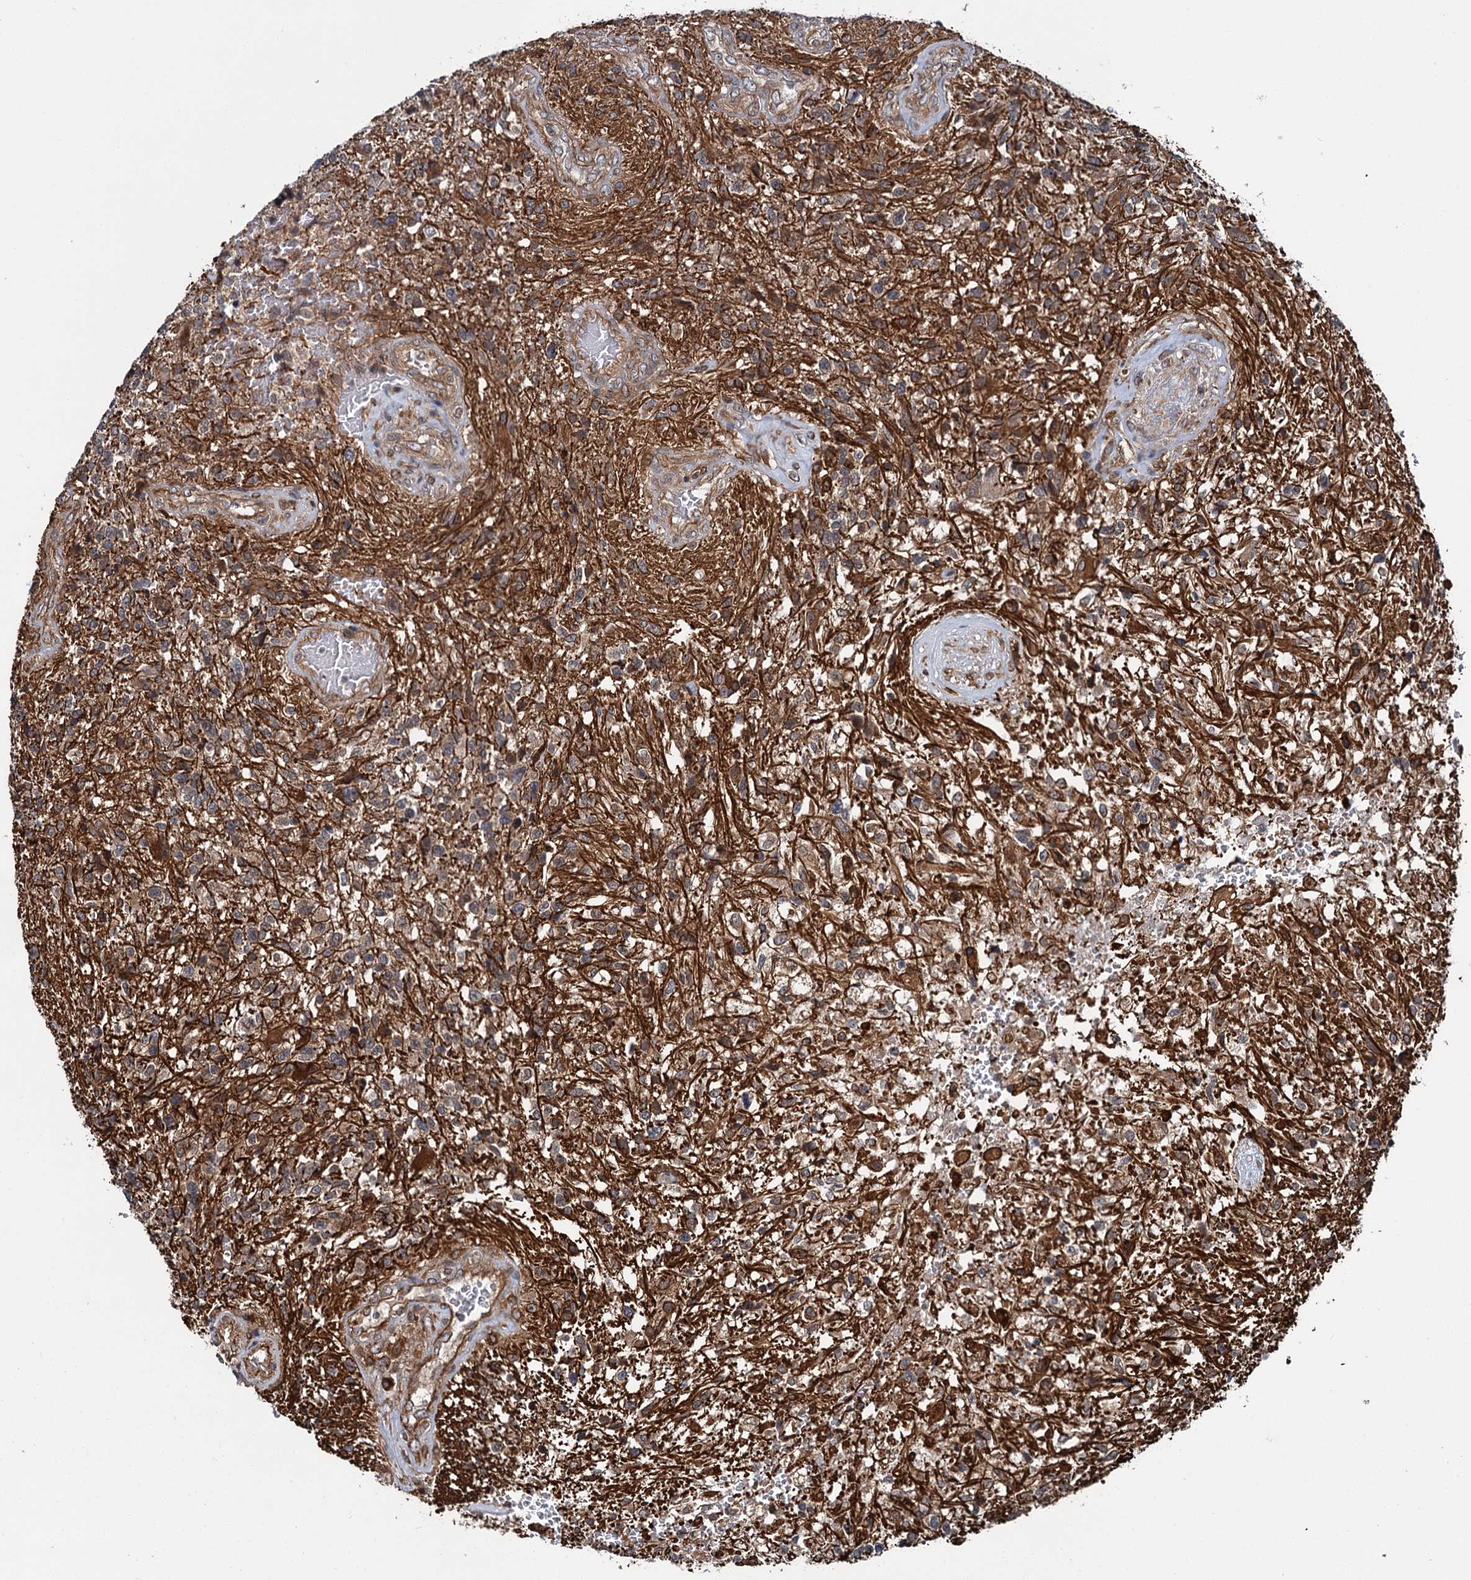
{"staining": {"intensity": "weak", "quantity": "25%-75%", "location": "cytoplasmic/membranous"}, "tissue": "glioma", "cell_type": "Tumor cells", "image_type": "cancer", "snomed": [{"axis": "morphology", "description": "Glioma, malignant, High grade"}, {"axis": "topography", "description": "Brain"}], "caption": "Protein expression analysis of malignant high-grade glioma exhibits weak cytoplasmic/membranous positivity in approximately 25%-75% of tumor cells.", "gene": "ZFYVE19", "patient": {"sex": "male", "age": 56}}